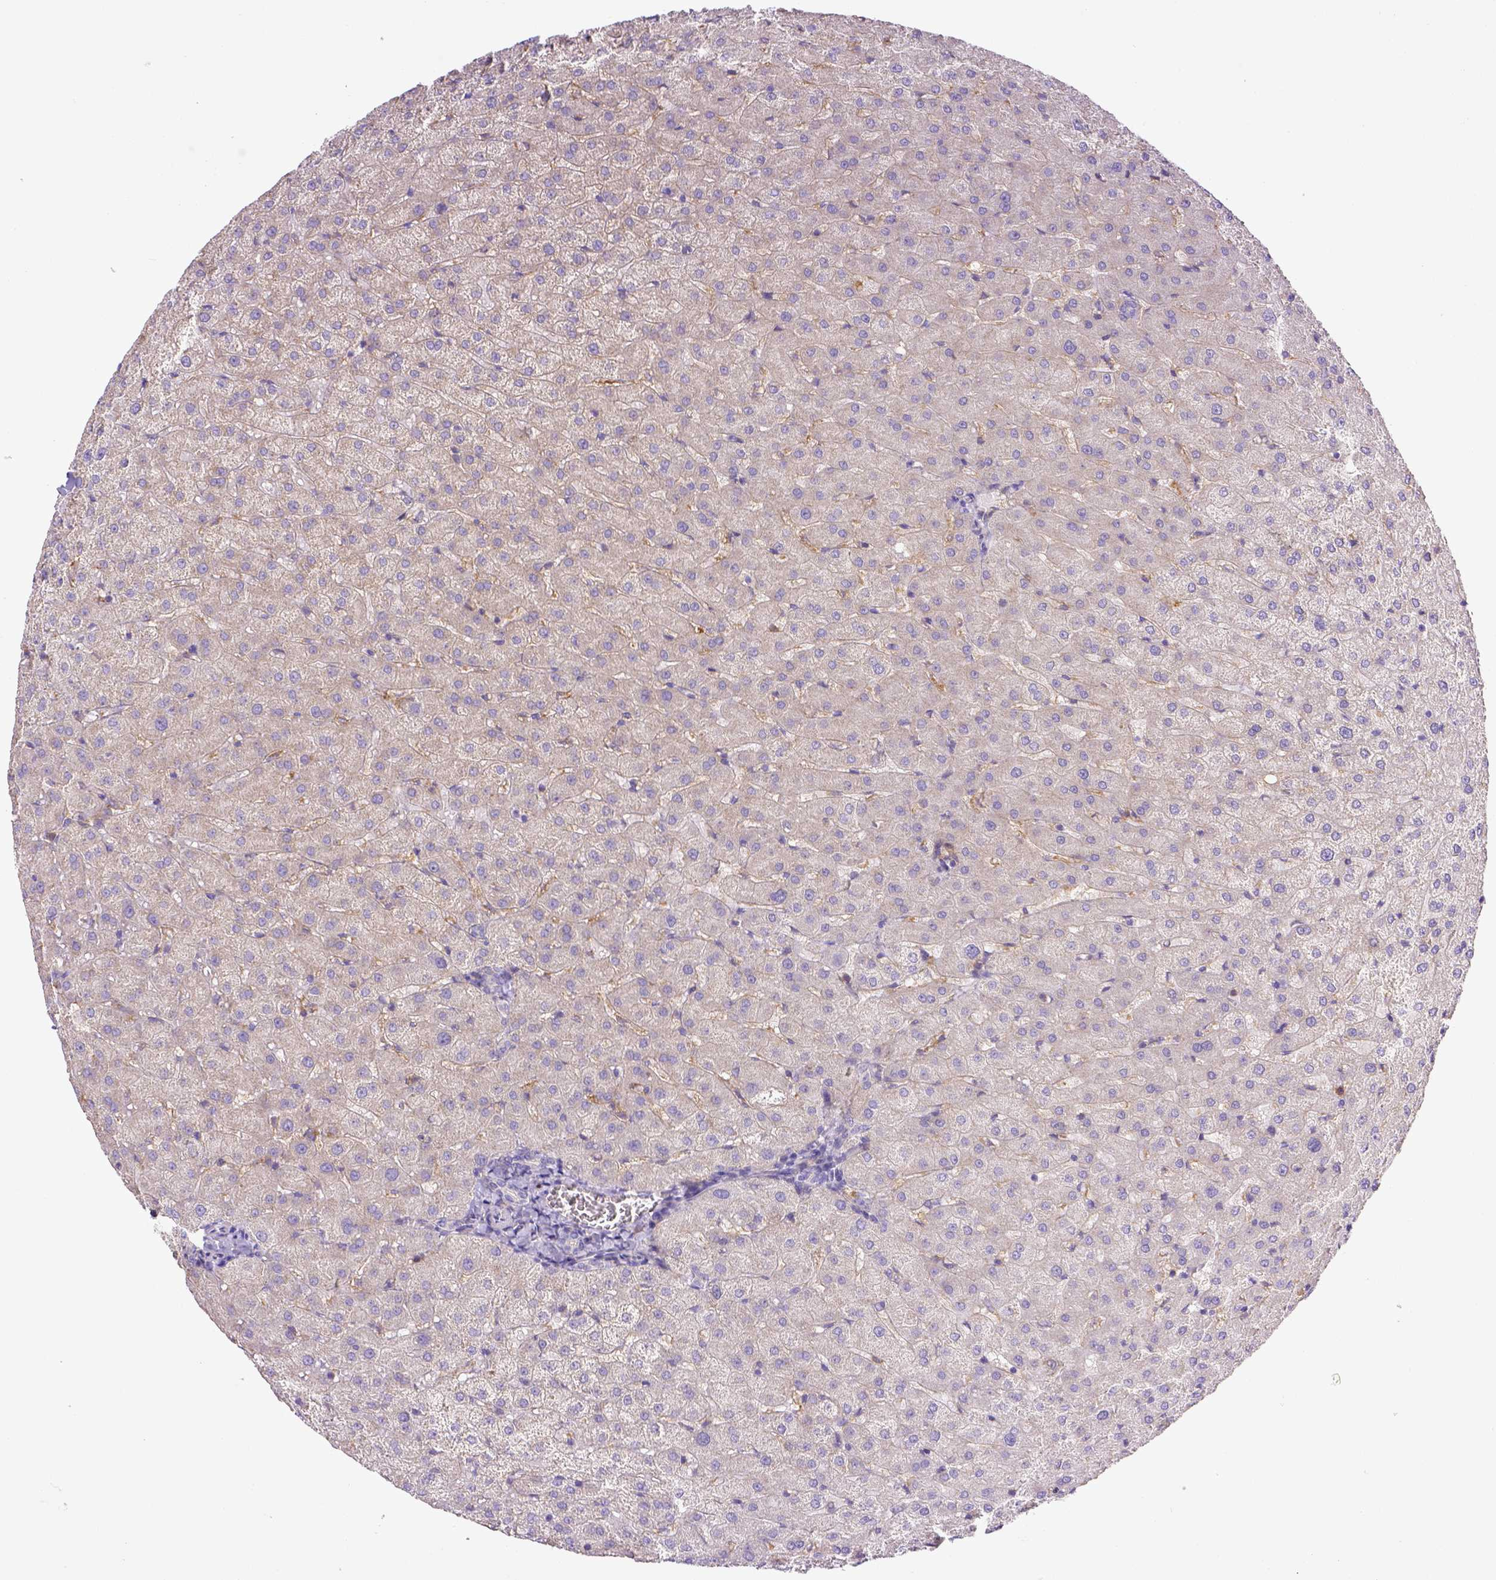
{"staining": {"intensity": "negative", "quantity": "none", "location": "none"}, "tissue": "liver", "cell_type": "Cholangiocytes", "image_type": "normal", "snomed": [{"axis": "morphology", "description": "Normal tissue, NOS"}, {"axis": "topography", "description": "Liver"}], "caption": "A high-resolution micrograph shows immunohistochemistry (IHC) staining of benign liver, which shows no significant staining in cholangiocytes.", "gene": "CD40", "patient": {"sex": "female", "age": 50}}